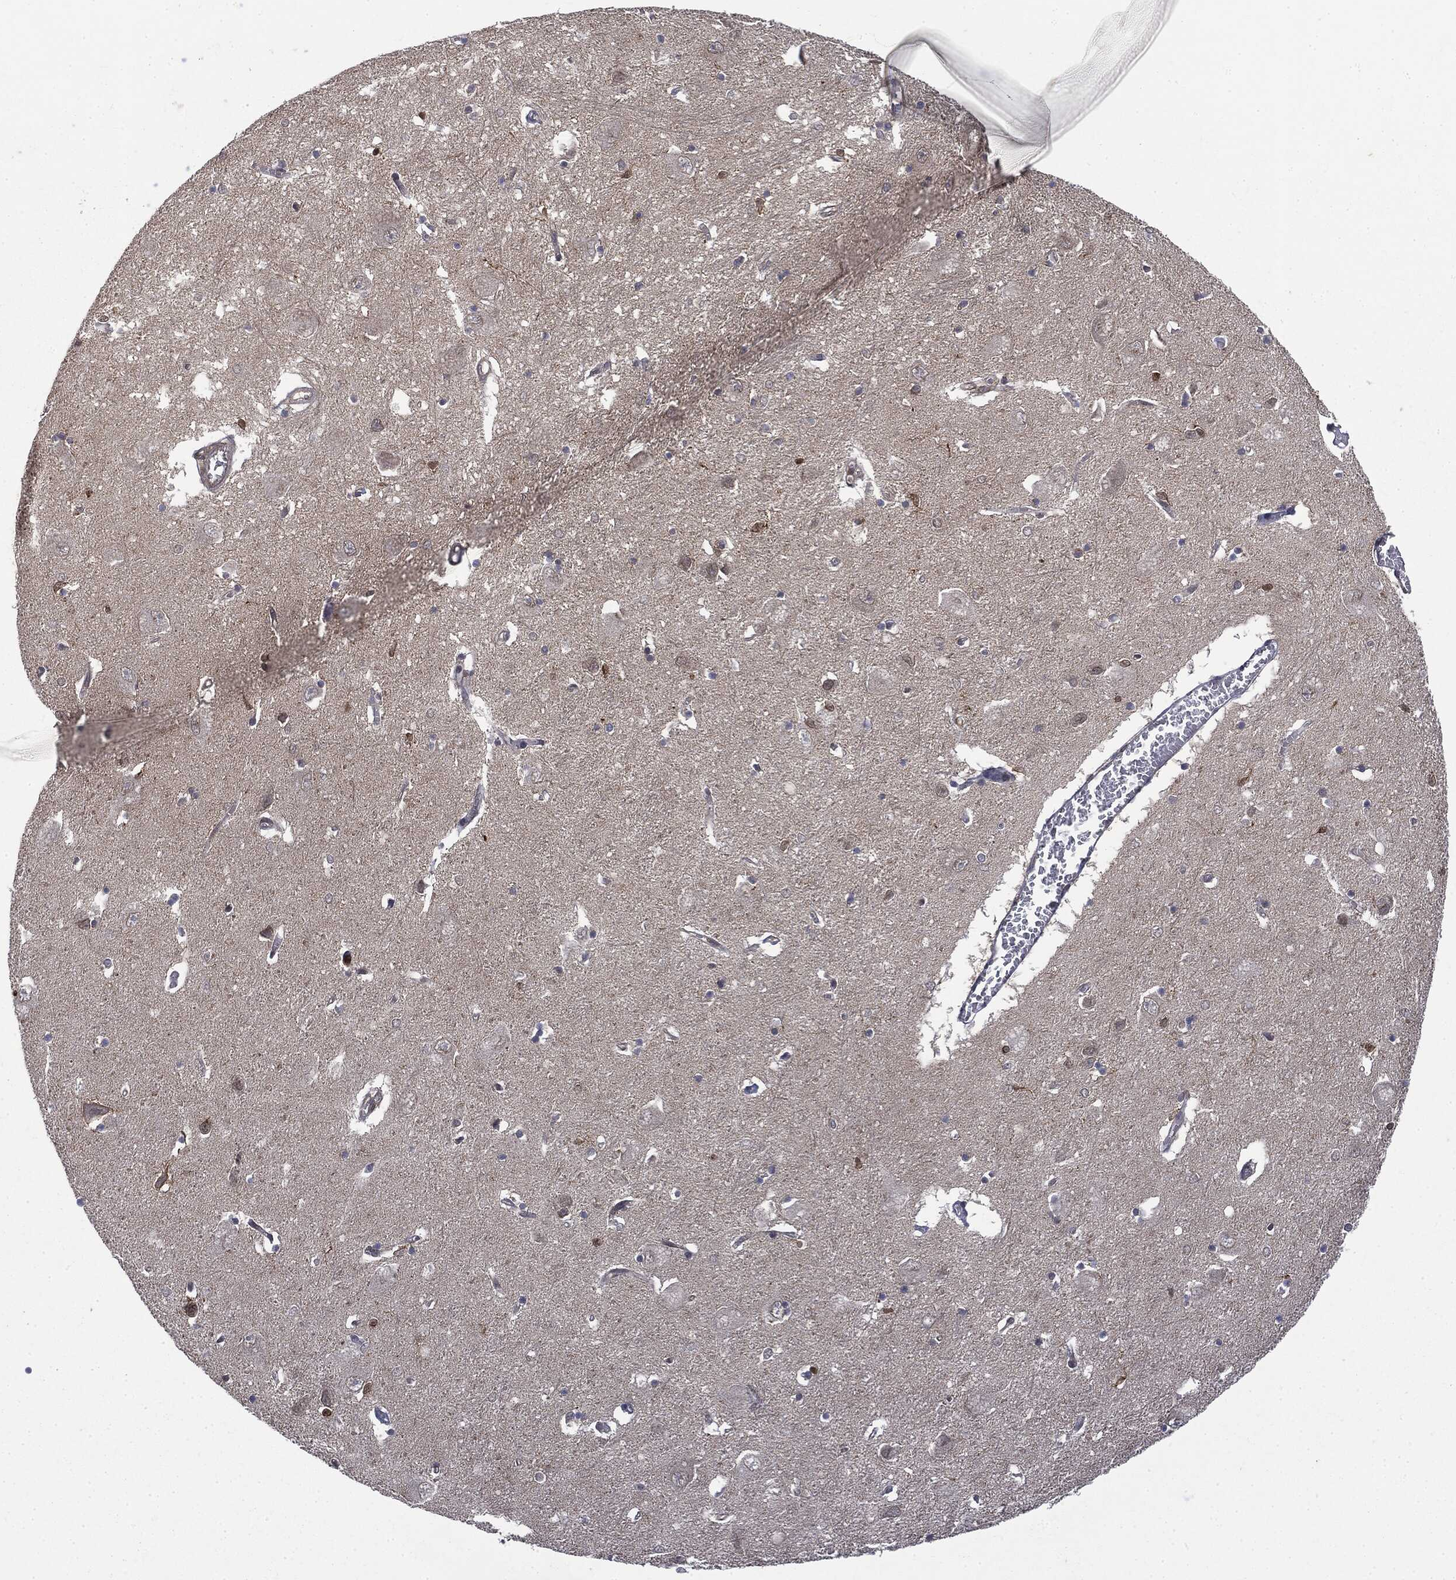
{"staining": {"intensity": "moderate", "quantity": "<25%", "location": "cytoplasmic/membranous"}, "tissue": "caudate", "cell_type": "Glial cells", "image_type": "normal", "snomed": [{"axis": "morphology", "description": "Normal tissue, NOS"}, {"axis": "topography", "description": "Lateral ventricle wall"}], "caption": "IHC image of unremarkable caudate: human caudate stained using IHC reveals low levels of moderate protein expression localized specifically in the cytoplasmic/membranous of glial cells, appearing as a cytoplasmic/membranous brown color.", "gene": "SNX5", "patient": {"sex": "male", "age": 54}}